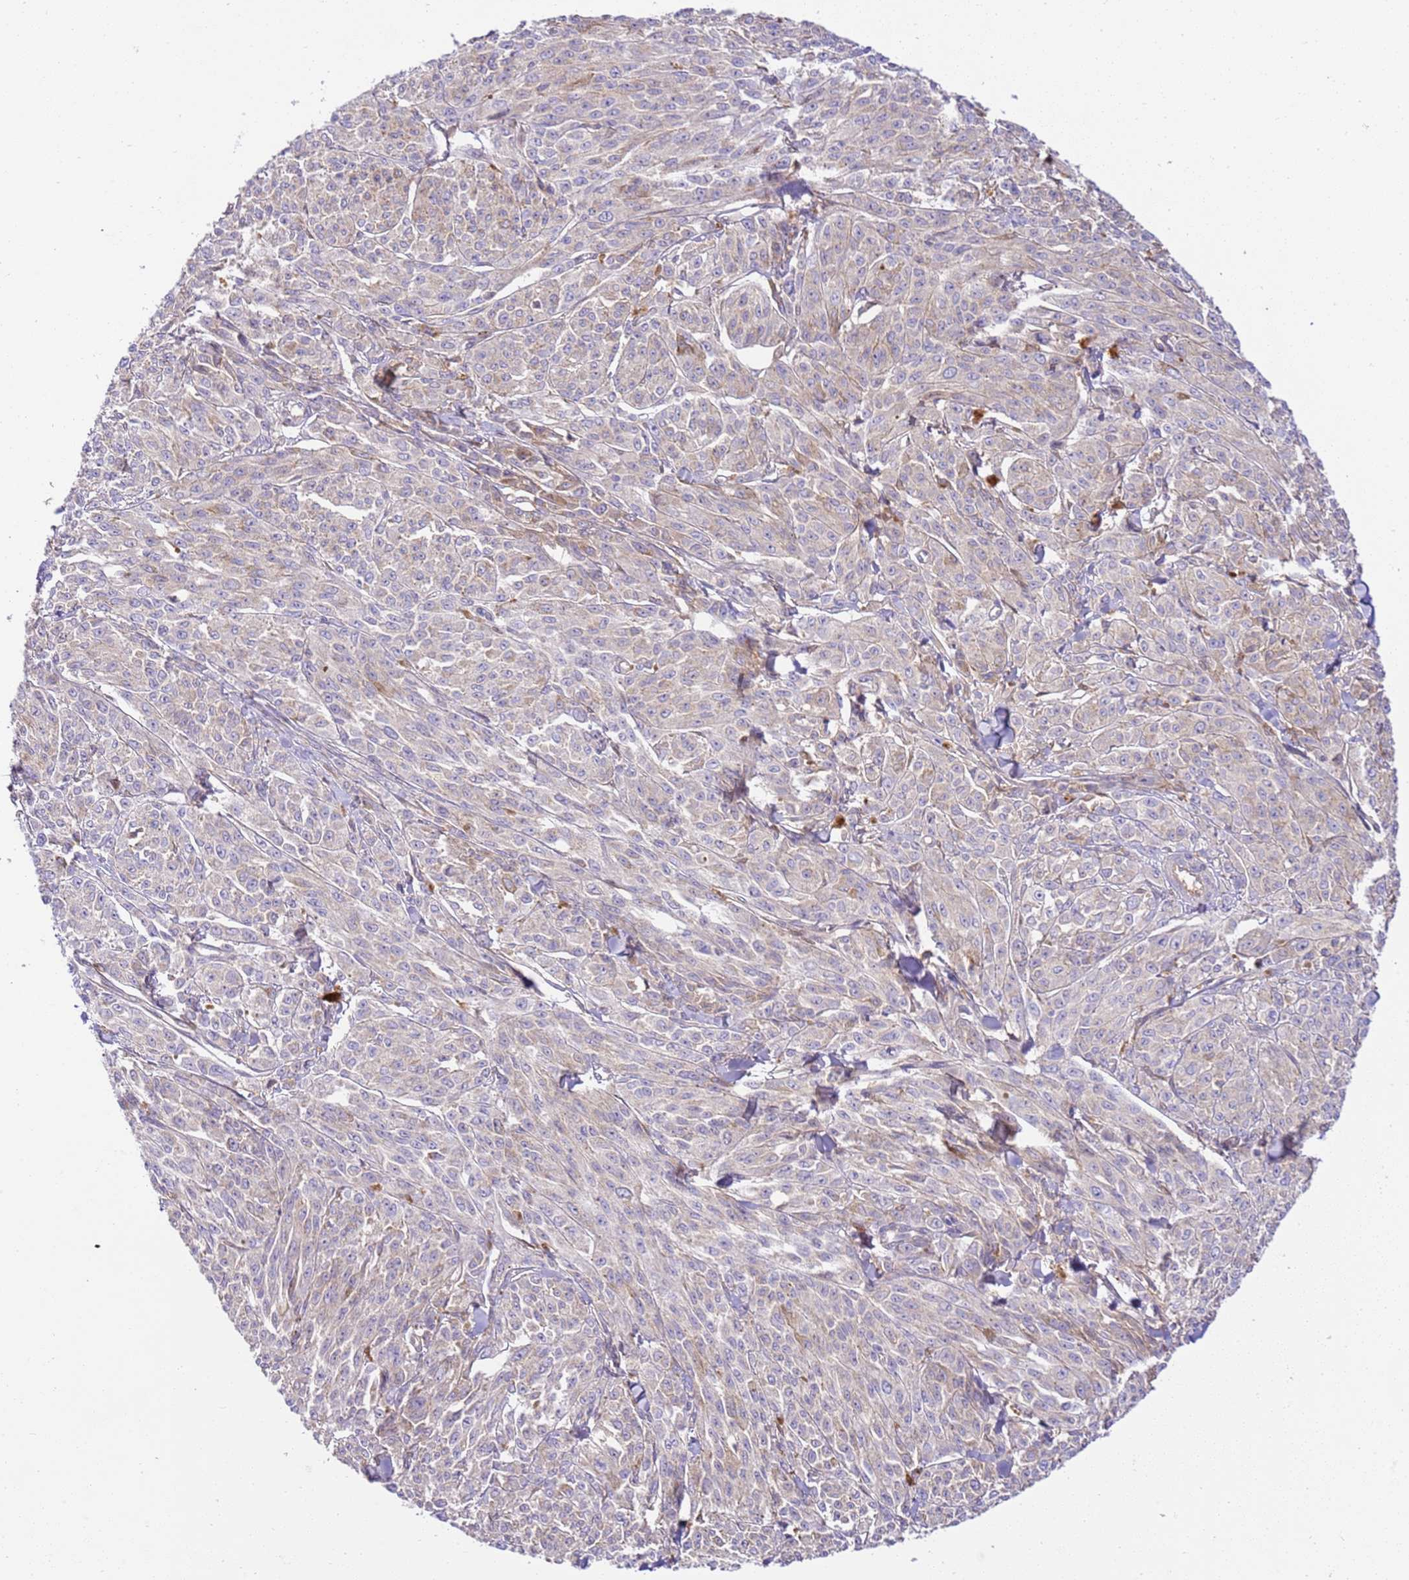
{"staining": {"intensity": "negative", "quantity": "none", "location": "none"}, "tissue": "melanoma", "cell_type": "Tumor cells", "image_type": "cancer", "snomed": [{"axis": "morphology", "description": "Malignant melanoma, NOS"}, {"axis": "topography", "description": "Skin"}], "caption": "There is no significant positivity in tumor cells of malignant melanoma.", "gene": "C8G", "patient": {"sex": "female", "age": 52}}